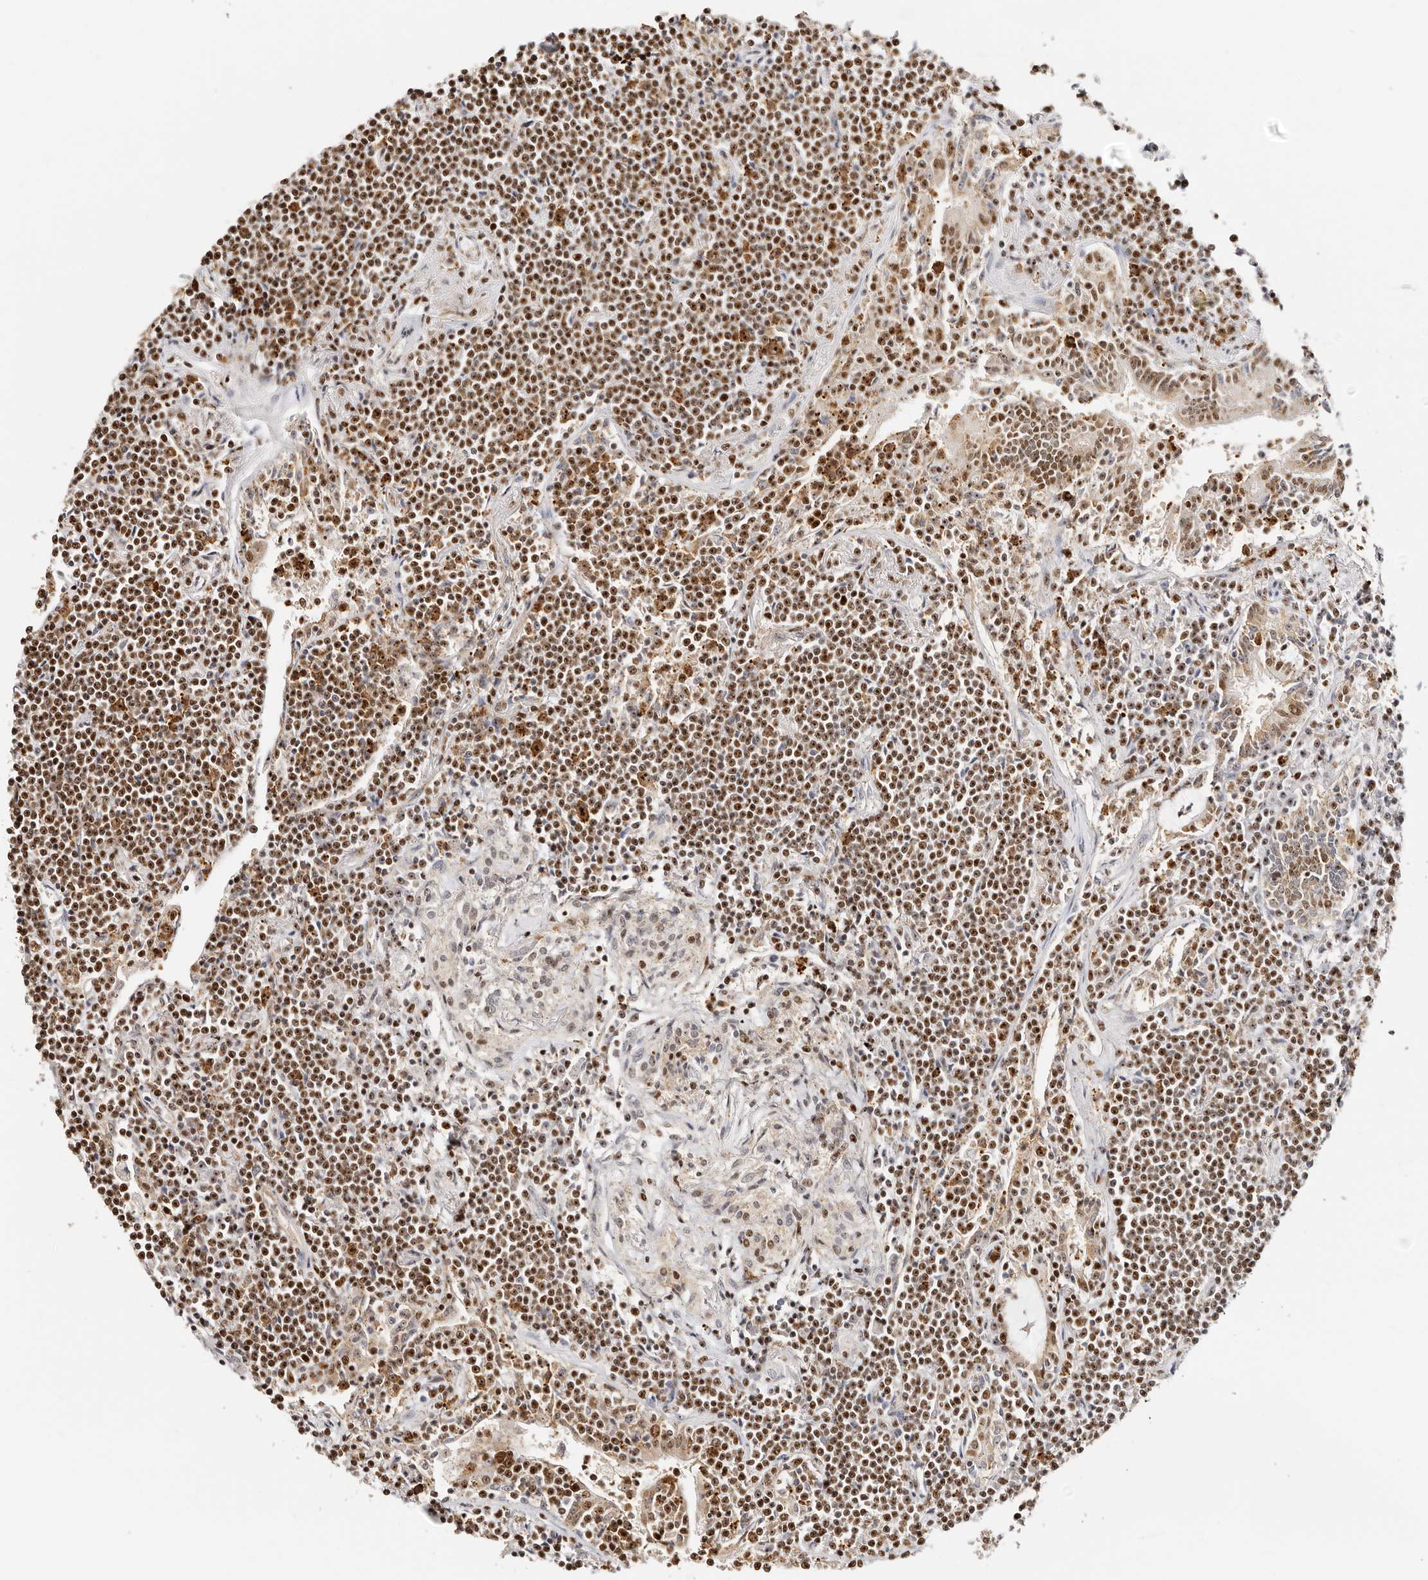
{"staining": {"intensity": "strong", "quantity": ">75%", "location": "nuclear"}, "tissue": "lymphoma", "cell_type": "Tumor cells", "image_type": "cancer", "snomed": [{"axis": "morphology", "description": "Malignant lymphoma, non-Hodgkin's type, Low grade"}, {"axis": "topography", "description": "Lung"}], "caption": "Brown immunohistochemical staining in human low-grade malignant lymphoma, non-Hodgkin's type demonstrates strong nuclear positivity in about >75% of tumor cells.", "gene": "IQGAP3", "patient": {"sex": "female", "age": 71}}